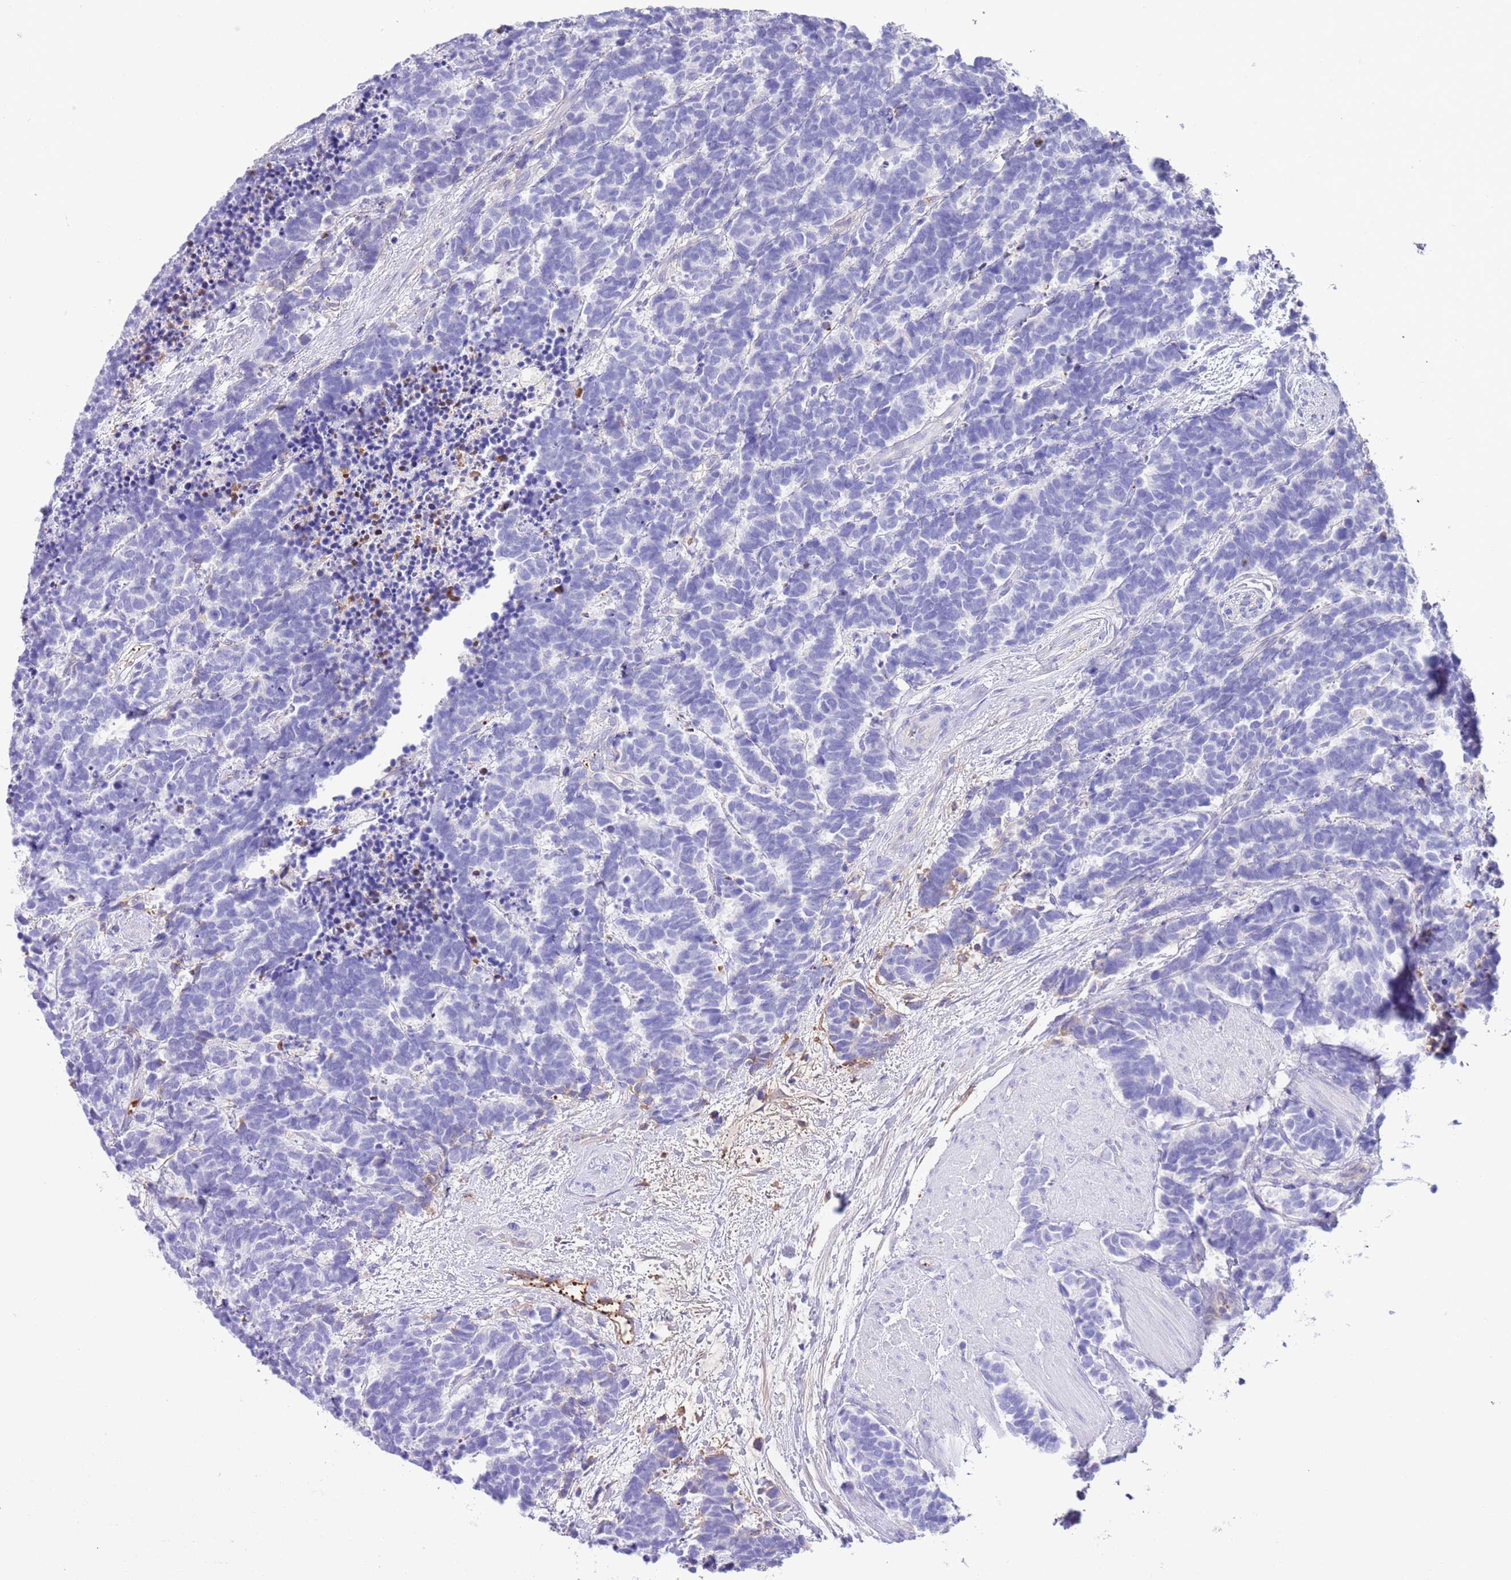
{"staining": {"intensity": "negative", "quantity": "none", "location": "none"}, "tissue": "carcinoid", "cell_type": "Tumor cells", "image_type": "cancer", "snomed": [{"axis": "morphology", "description": "Carcinoma, NOS"}, {"axis": "morphology", "description": "Carcinoid, malignant, NOS"}, {"axis": "topography", "description": "Prostate"}], "caption": "The histopathology image exhibits no staining of tumor cells in carcinoid. (DAB IHC with hematoxylin counter stain).", "gene": "IGF1", "patient": {"sex": "male", "age": 57}}